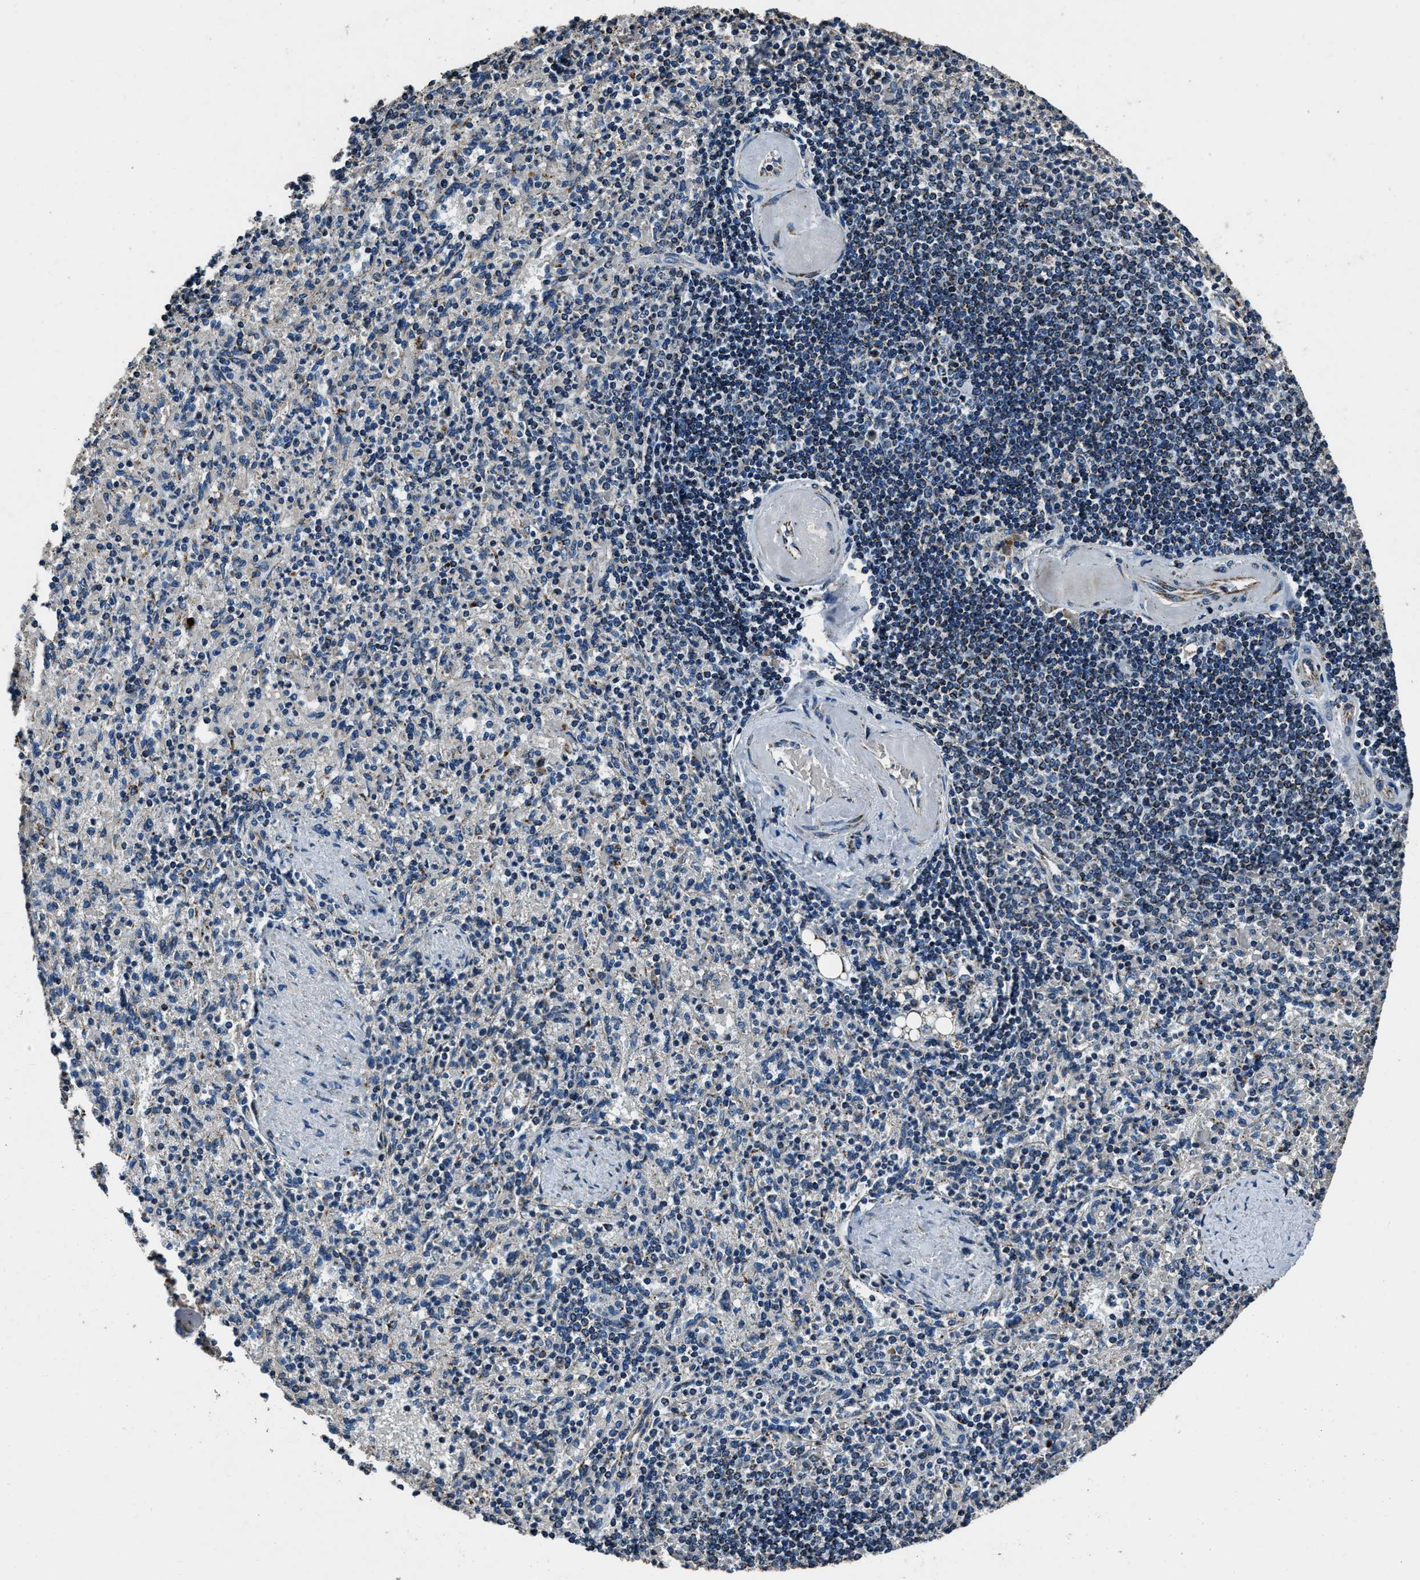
{"staining": {"intensity": "weak", "quantity": "<25%", "location": "cytoplasmic/membranous"}, "tissue": "spleen", "cell_type": "Cells in red pulp", "image_type": "normal", "snomed": [{"axis": "morphology", "description": "Normal tissue, NOS"}, {"axis": "topography", "description": "Spleen"}], "caption": "Immunohistochemistry histopathology image of benign spleen stained for a protein (brown), which exhibits no positivity in cells in red pulp. Brightfield microscopy of IHC stained with DAB (brown) and hematoxylin (blue), captured at high magnification.", "gene": "OGDH", "patient": {"sex": "female", "age": 74}}